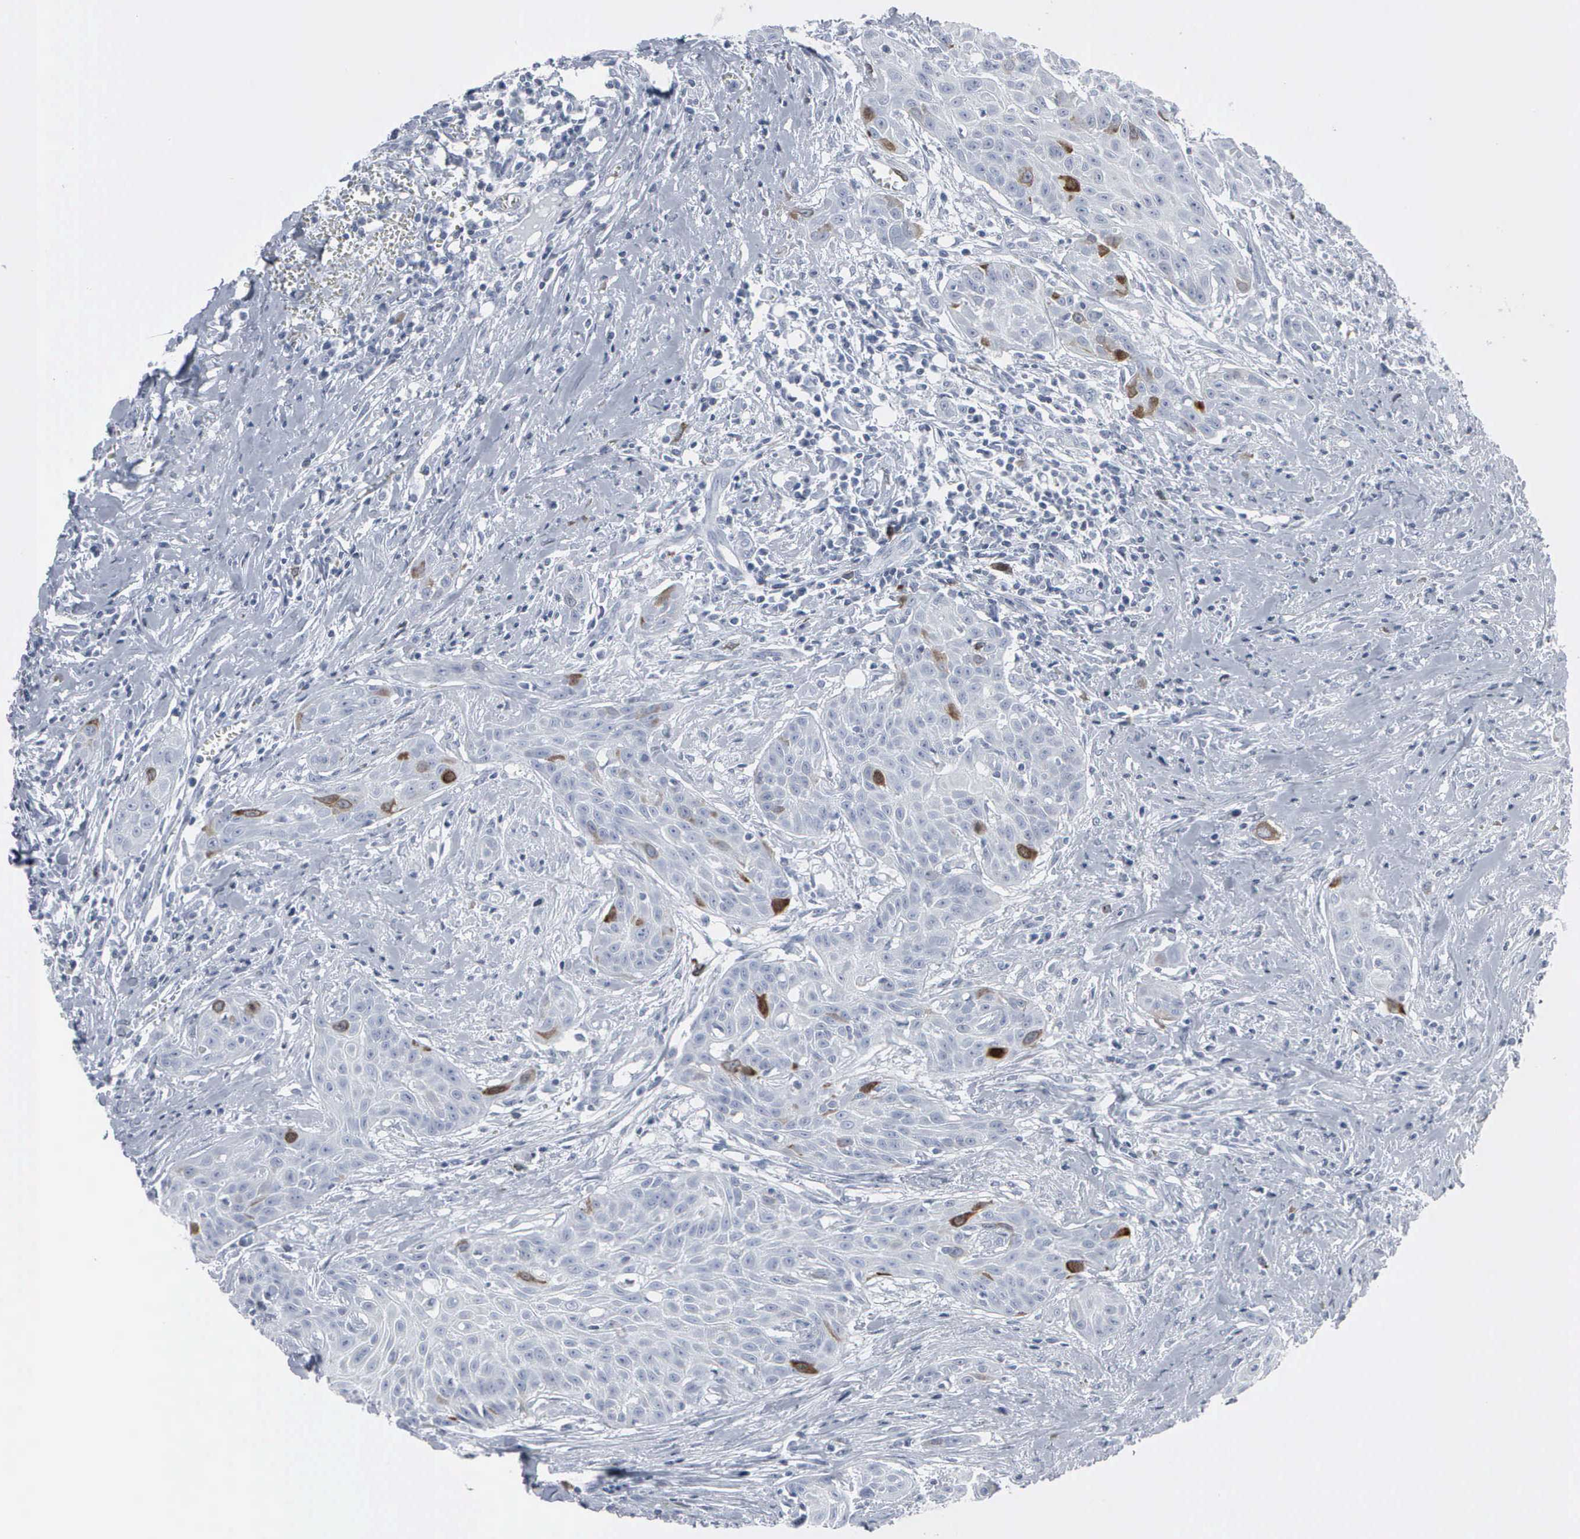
{"staining": {"intensity": "weak", "quantity": "<25%", "location": "cytoplasmic/membranous,nuclear"}, "tissue": "head and neck cancer", "cell_type": "Tumor cells", "image_type": "cancer", "snomed": [{"axis": "morphology", "description": "Squamous cell carcinoma, NOS"}, {"axis": "morphology", "description": "Squamous cell carcinoma, metastatic, NOS"}, {"axis": "topography", "description": "Lymph node"}, {"axis": "topography", "description": "Salivary gland"}, {"axis": "topography", "description": "Head-Neck"}], "caption": "Image shows no significant protein positivity in tumor cells of head and neck metastatic squamous cell carcinoma.", "gene": "CCNB1", "patient": {"sex": "female", "age": 74}}